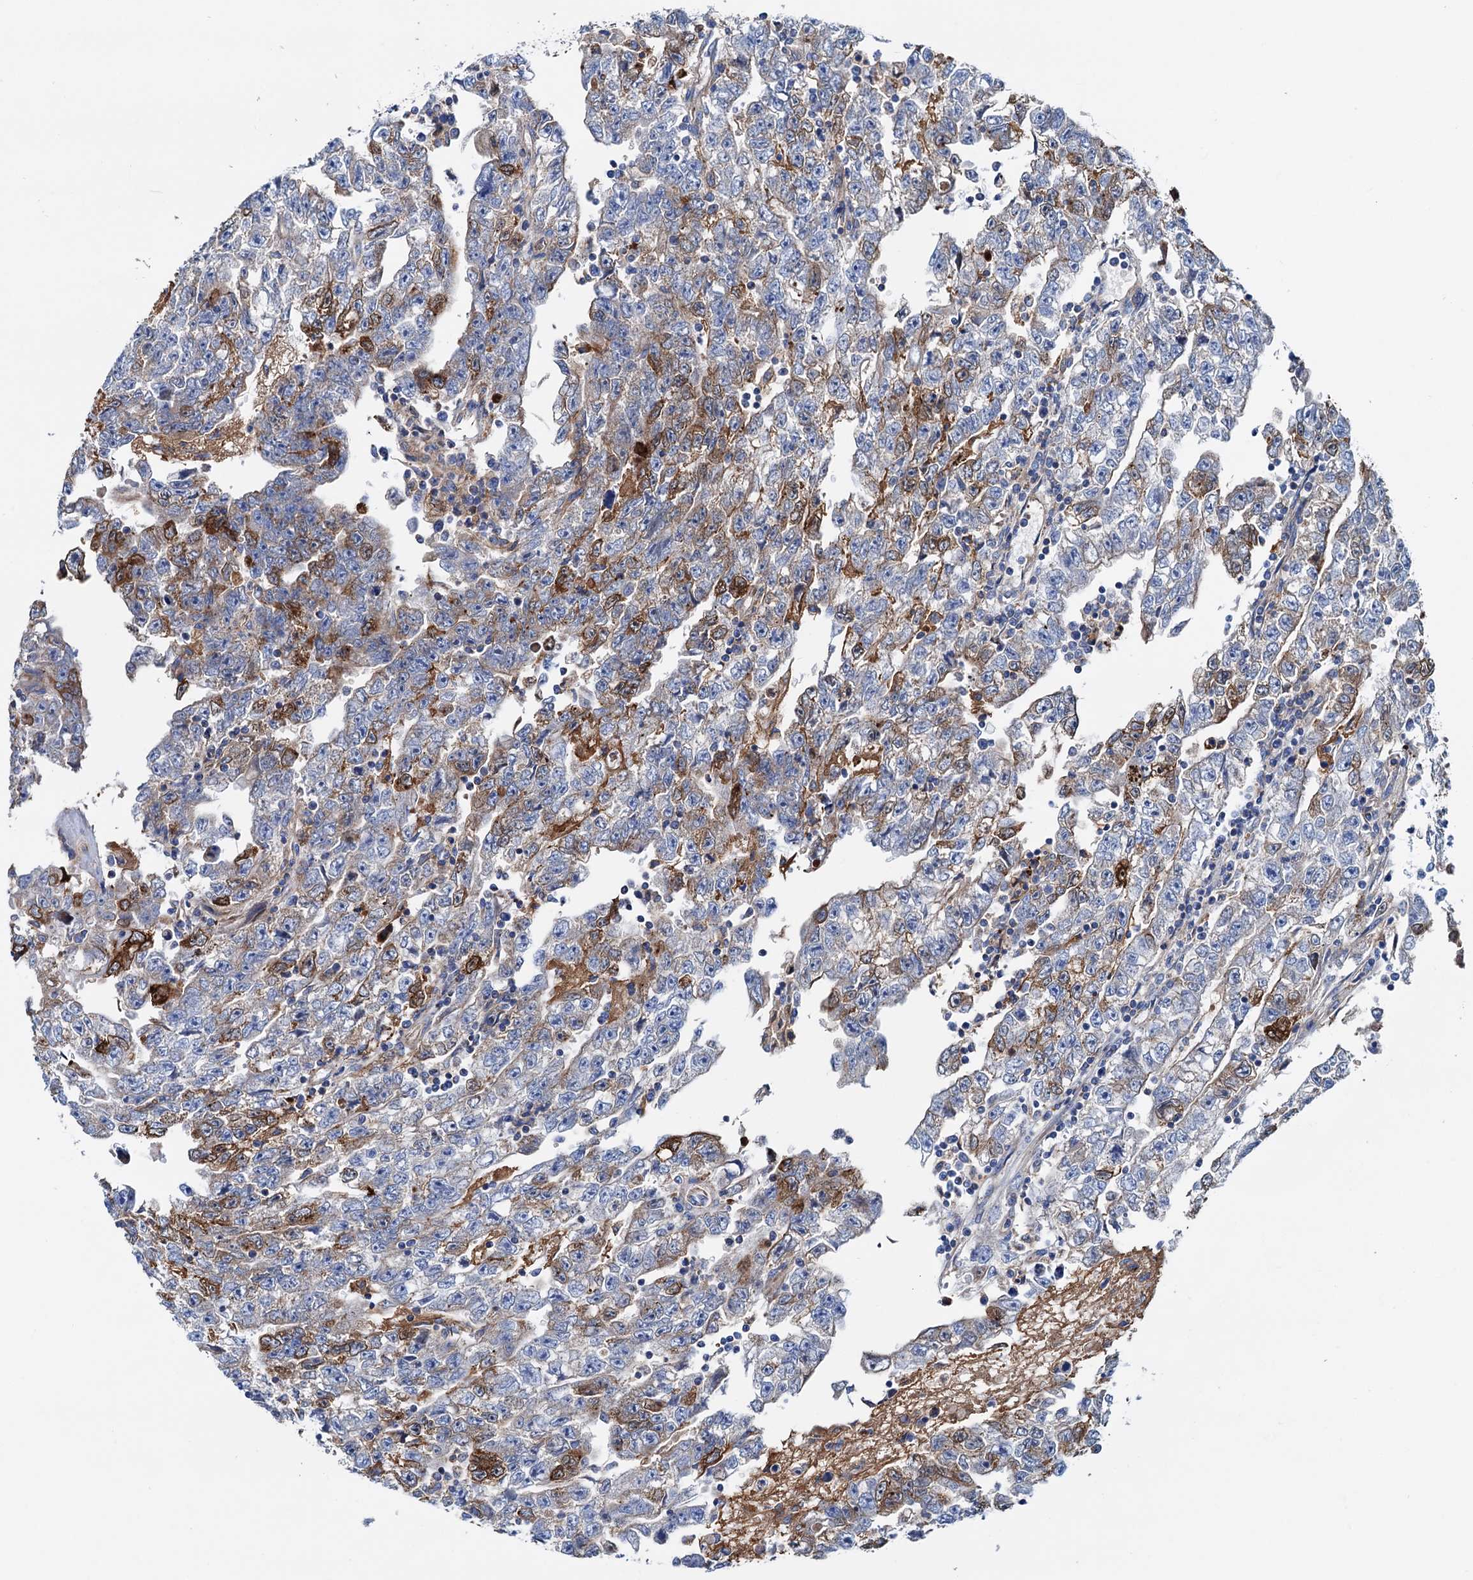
{"staining": {"intensity": "strong", "quantity": "<25%", "location": "cytoplasmic/membranous"}, "tissue": "testis cancer", "cell_type": "Tumor cells", "image_type": "cancer", "snomed": [{"axis": "morphology", "description": "Carcinoma, Embryonal, NOS"}, {"axis": "topography", "description": "Testis"}], "caption": "Immunohistochemistry (IHC) of human testis embryonal carcinoma exhibits medium levels of strong cytoplasmic/membranous expression in approximately <25% of tumor cells.", "gene": "RASSF9", "patient": {"sex": "male", "age": 25}}